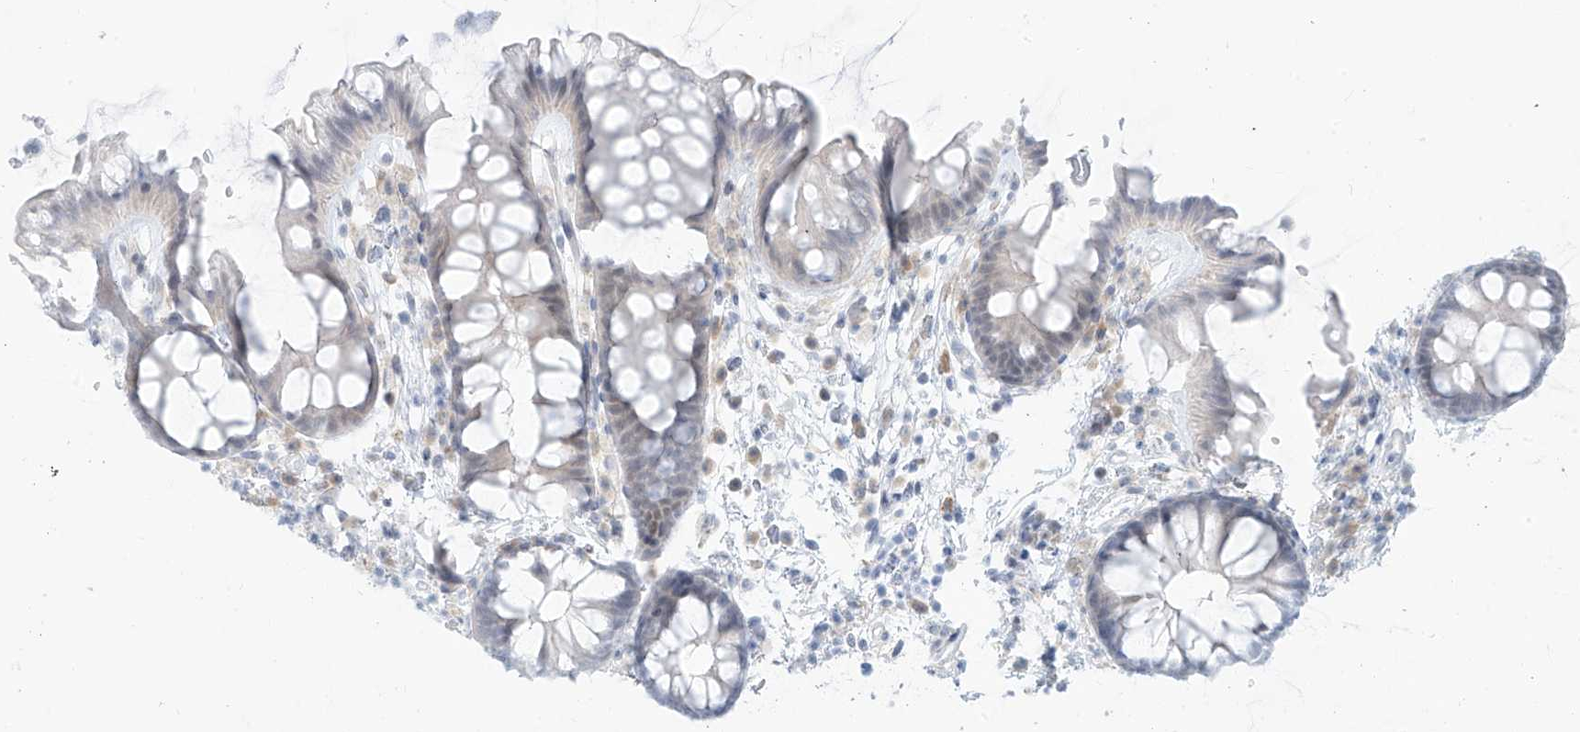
{"staining": {"intensity": "moderate", "quantity": "25%-75%", "location": "cytoplasmic/membranous"}, "tissue": "colon", "cell_type": "Endothelial cells", "image_type": "normal", "snomed": [{"axis": "morphology", "description": "Normal tissue, NOS"}, {"axis": "topography", "description": "Colon"}], "caption": "Protein expression analysis of normal human colon reveals moderate cytoplasmic/membranous positivity in approximately 25%-75% of endothelial cells.", "gene": "LIN9", "patient": {"sex": "female", "age": 62}}